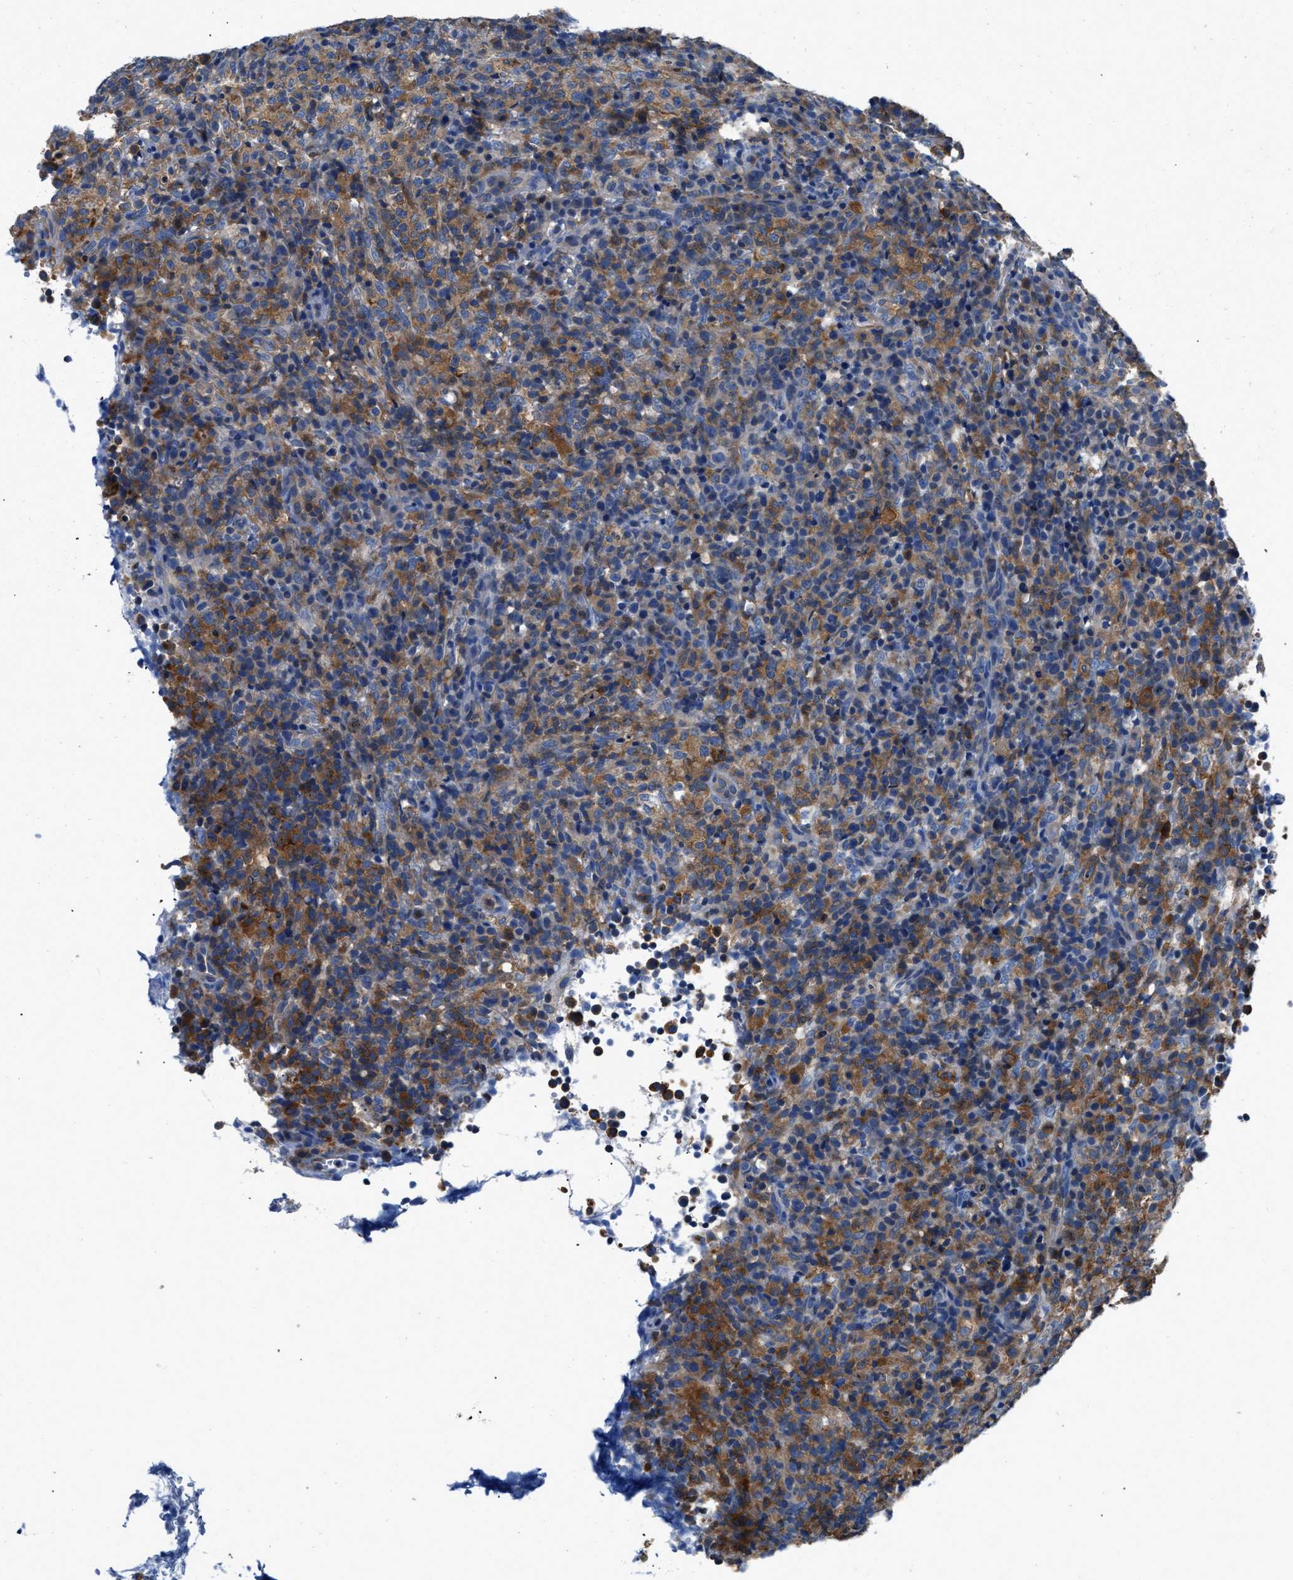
{"staining": {"intensity": "moderate", "quantity": "25%-75%", "location": "cytoplasmic/membranous"}, "tissue": "lymphoma", "cell_type": "Tumor cells", "image_type": "cancer", "snomed": [{"axis": "morphology", "description": "Malignant lymphoma, non-Hodgkin's type, High grade"}, {"axis": "topography", "description": "Lymph node"}], "caption": "A photomicrograph of high-grade malignant lymphoma, non-Hodgkin's type stained for a protein exhibits moderate cytoplasmic/membranous brown staining in tumor cells. (DAB = brown stain, brightfield microscopy at high magnification).", "gene": "PKM", "patient": {"sex": "female", "age": 76}}